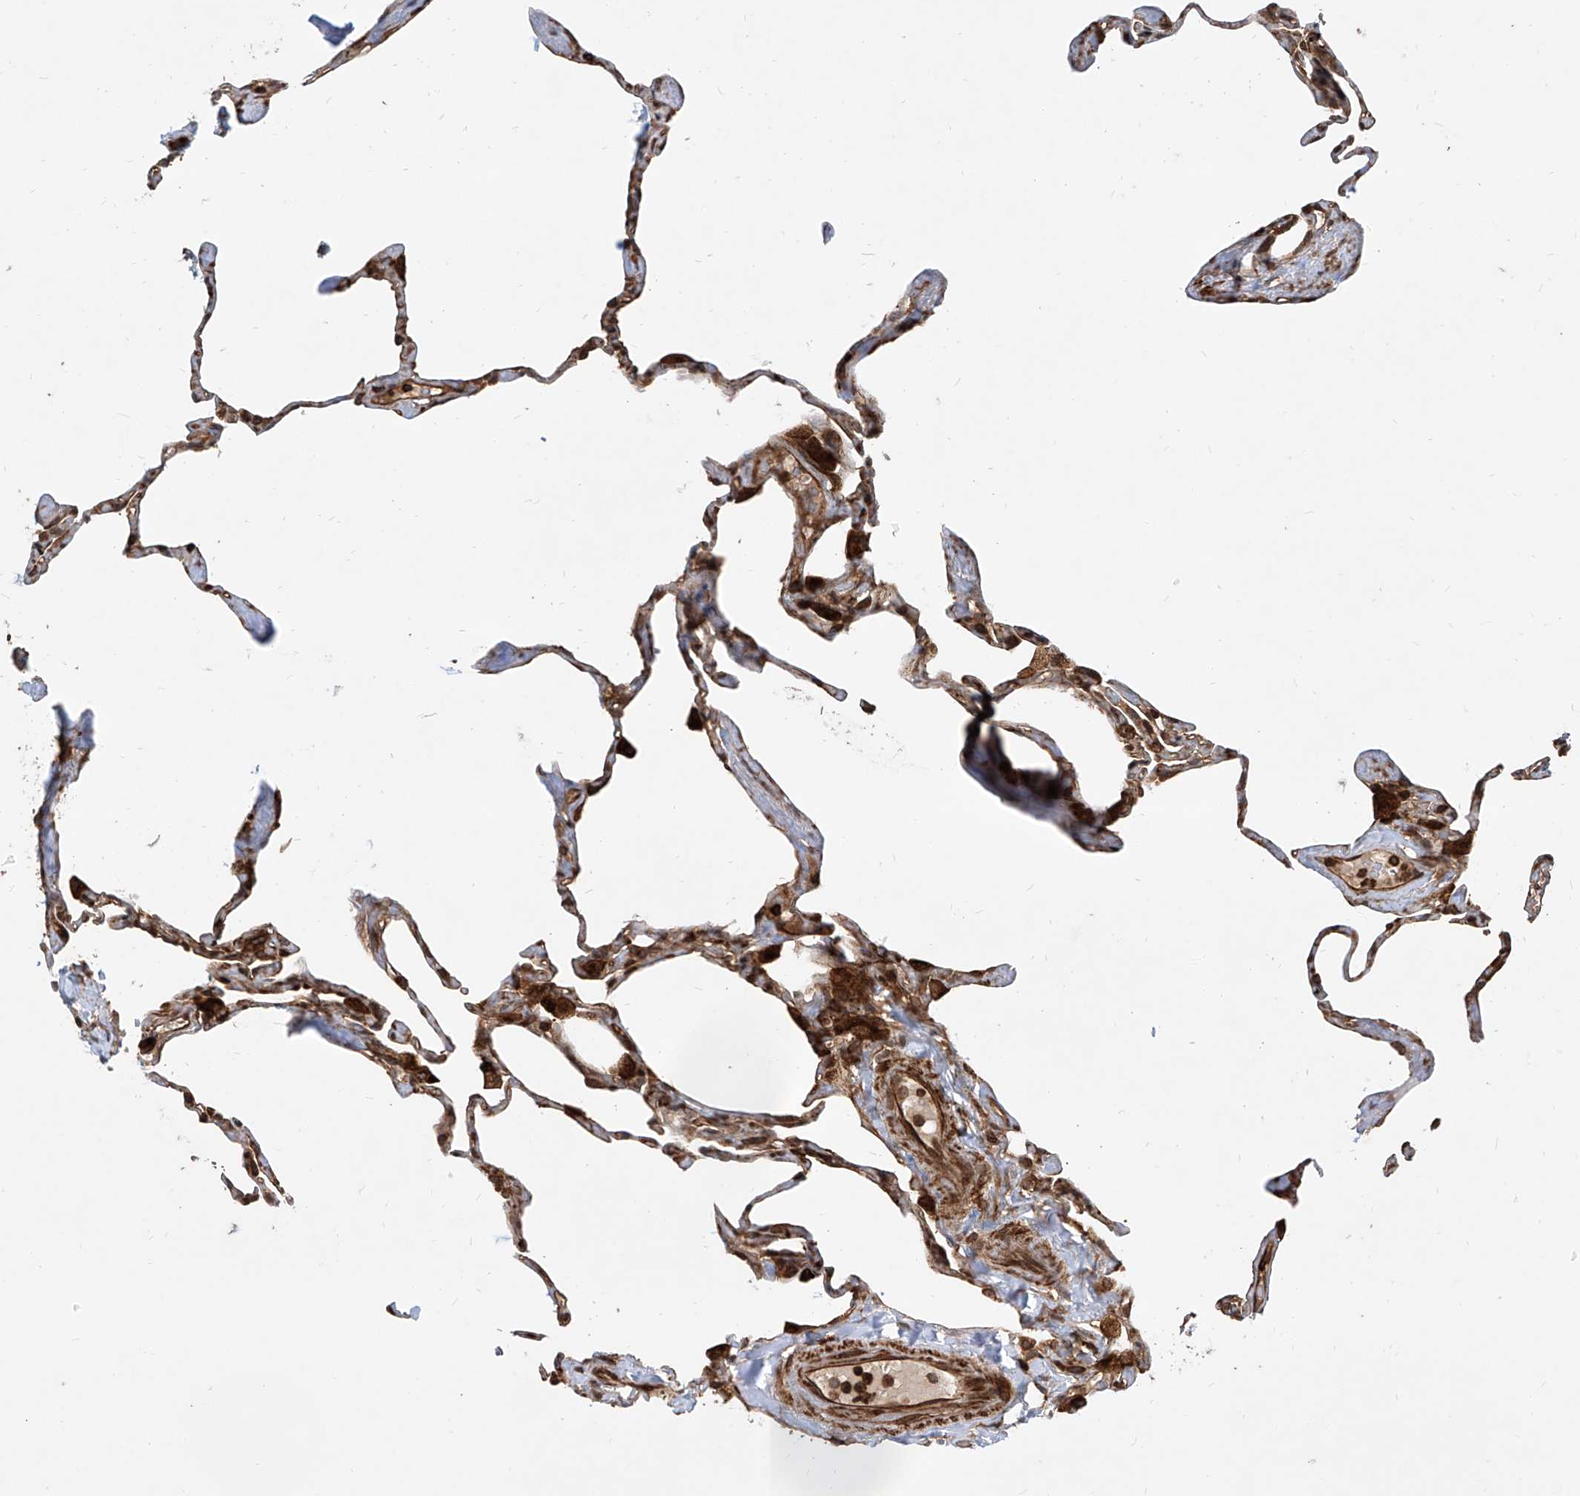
{"staining": {"intensity": "moderate", "quantity": ">75%", "location": "cytoplasmic/membranous"}, "tissue": "lung", "cell_type": "Alveolar cells", "image_type": "normal", "snomed": [{"axis": "morphology", "description": "Normal tissue, NOS"}, {"axis": "topography", "description": "Lung"}], "caption": "Moderate cytoplasmic/membranous expression for a protein is present in approximately >75% of alveolar cells of benign lung using immunohistochemistry (IHC).", "gene": "MAGED2", "patient": {"sex": "male", "age": 65}}